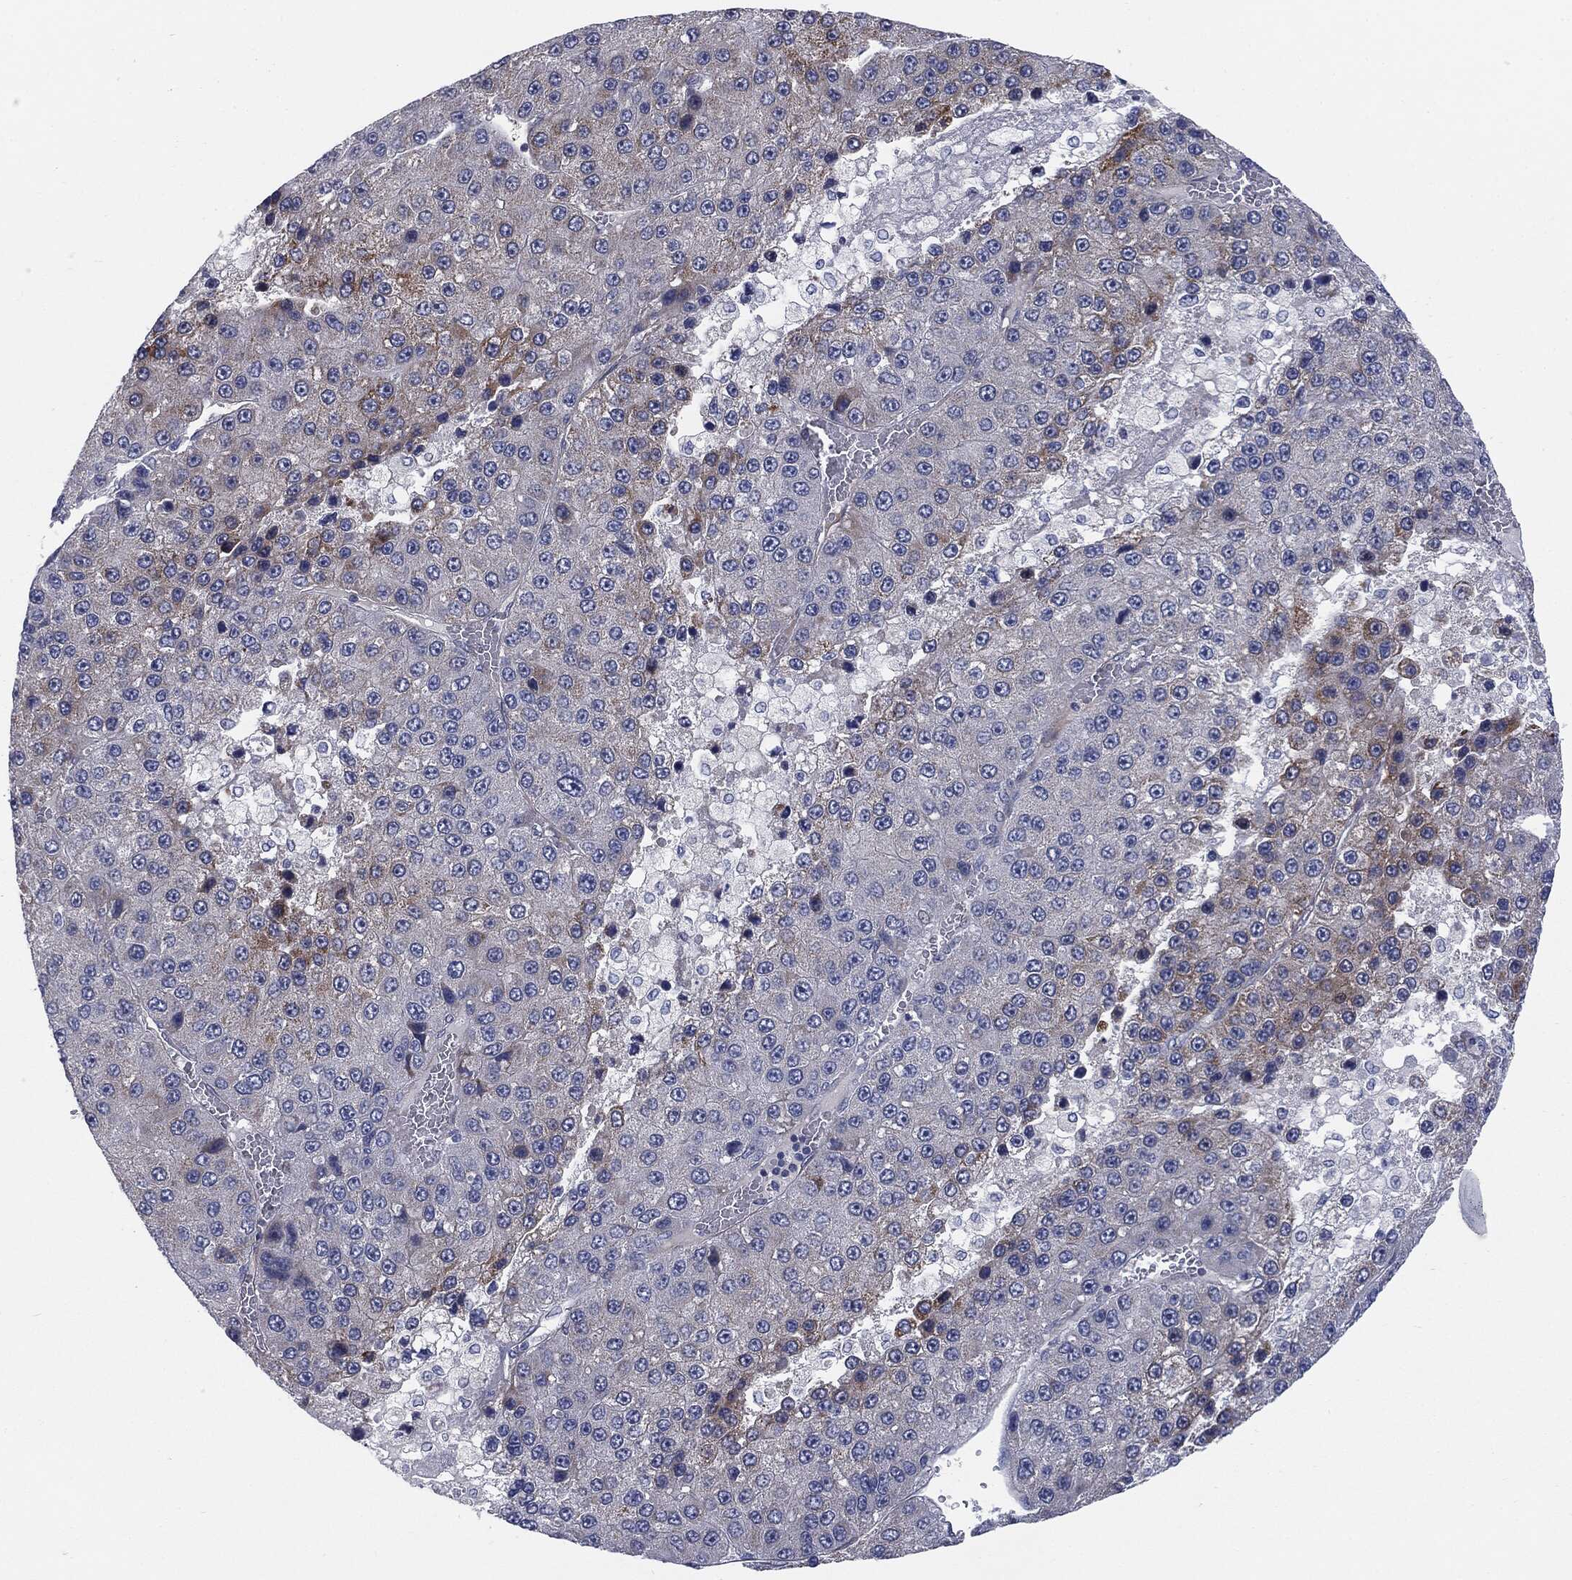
{"staining": {"intensity": "moderate", "quantity": "<25%", "location": "cytoplasmic/membranous"}, "tissue": "liver cancer", "cell_type": "Tumor cells", "image_type": "cancer", "snomed": [{"axis": "morphology", "description": "Carcinoma, Hepatocellular, NOS"}, {"axis": "topography", "description": "Liver"}], "caption": "A micrograph showing moderate cytoplasmic/membranous expression in approximately <25% of tumor cells in hepatocellular carcinoma (liver), as visualized by brown immunohistochemical staining.", "gene": "KRT5", "patient": {"sex": "female", "age": 73}}